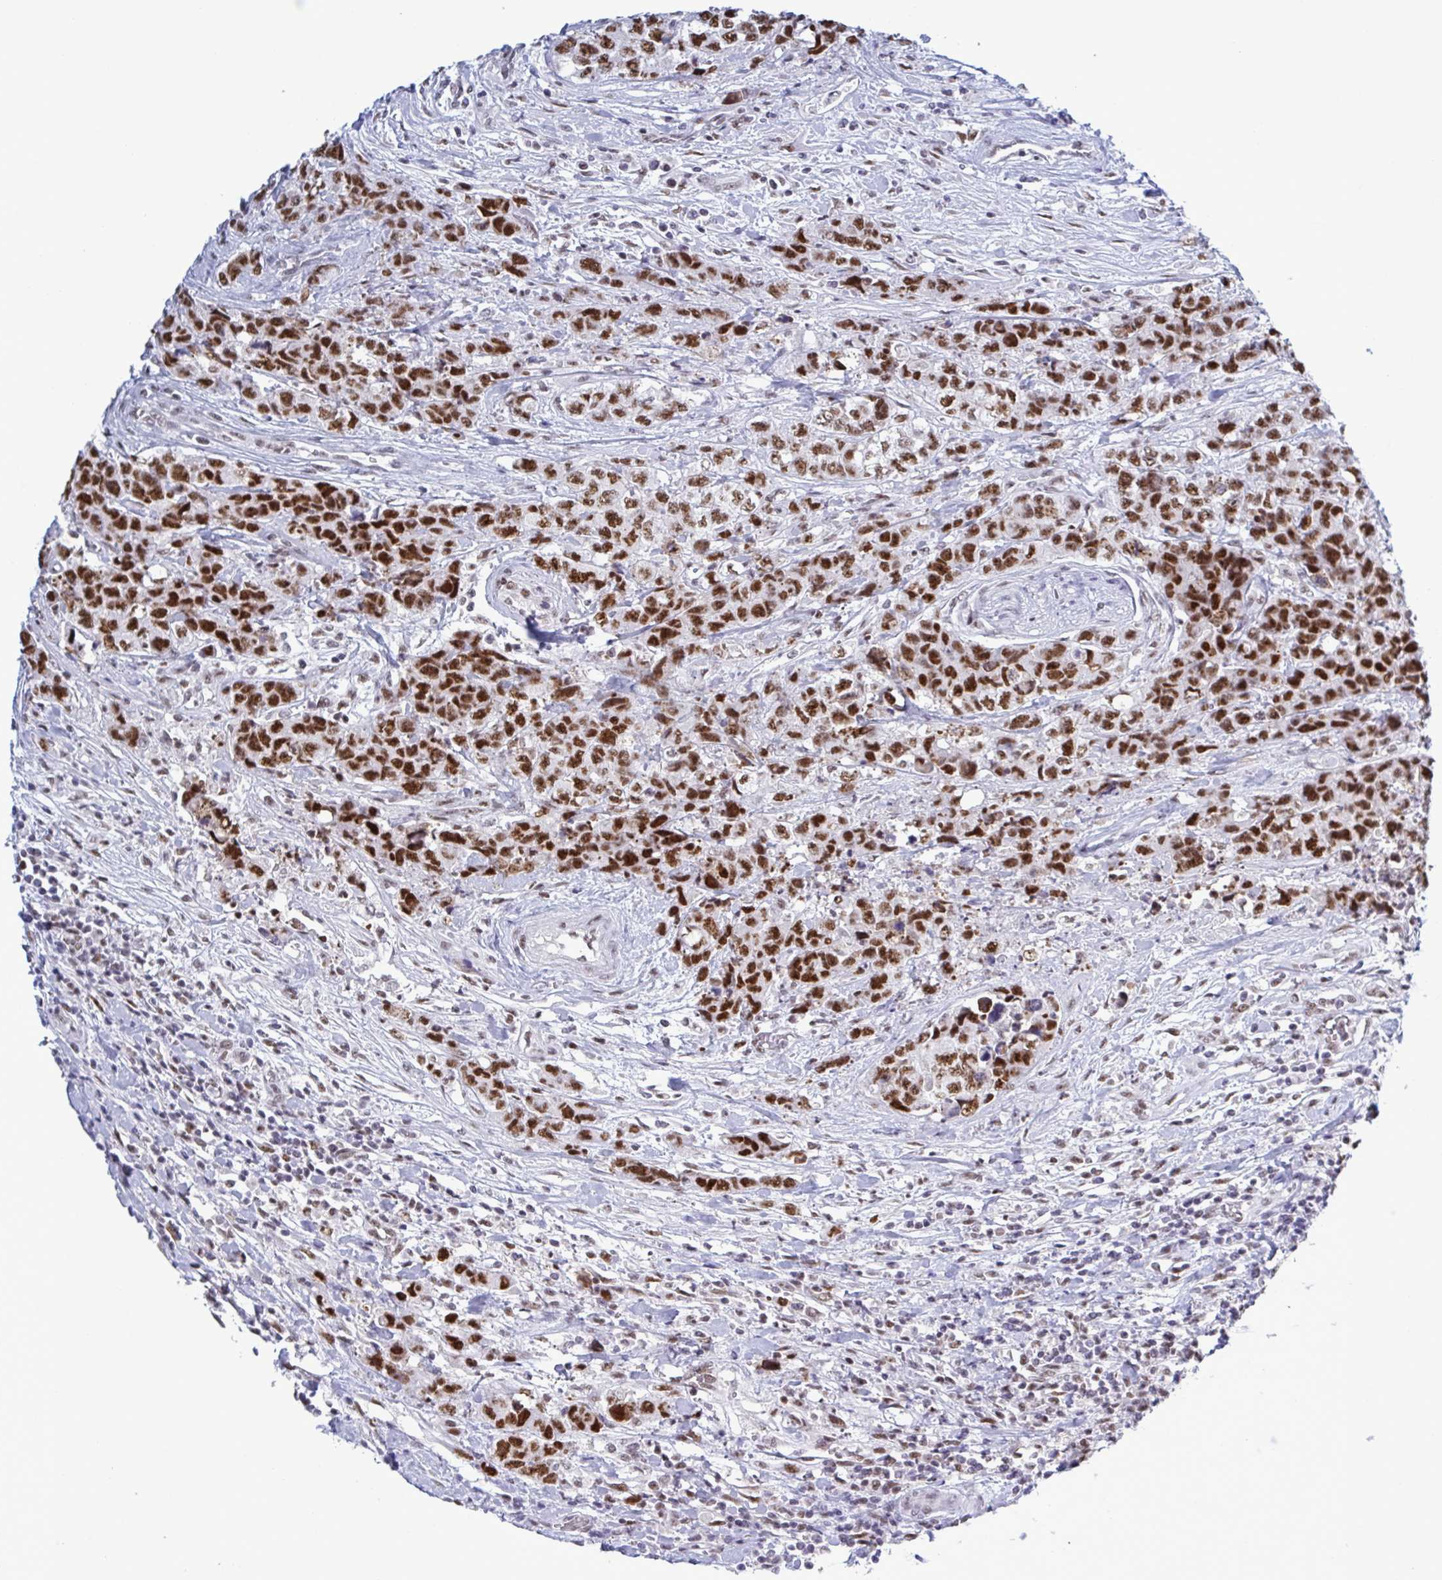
{"staining": {"intensity": "strong", "quantity": ">75%", "location": "nuclear"}, "tissue": "urothelial cancer", "cell_type": "Tumor cells", "image_type": "cancer", "snomed": [{"axis": "morphology", "description": "Urothelial carcinoma, High grade"}, {"axis": "topography", "description": "Urinary bladder"}], "caption": "Human urothelial carcinoma (high-grade) stained for a protein (brown) displays strong nuclear positive staining in approximately >75% of tumor cells.", "gene": "PPP1R10", "patient": {"sex": "female", "age": 78}}